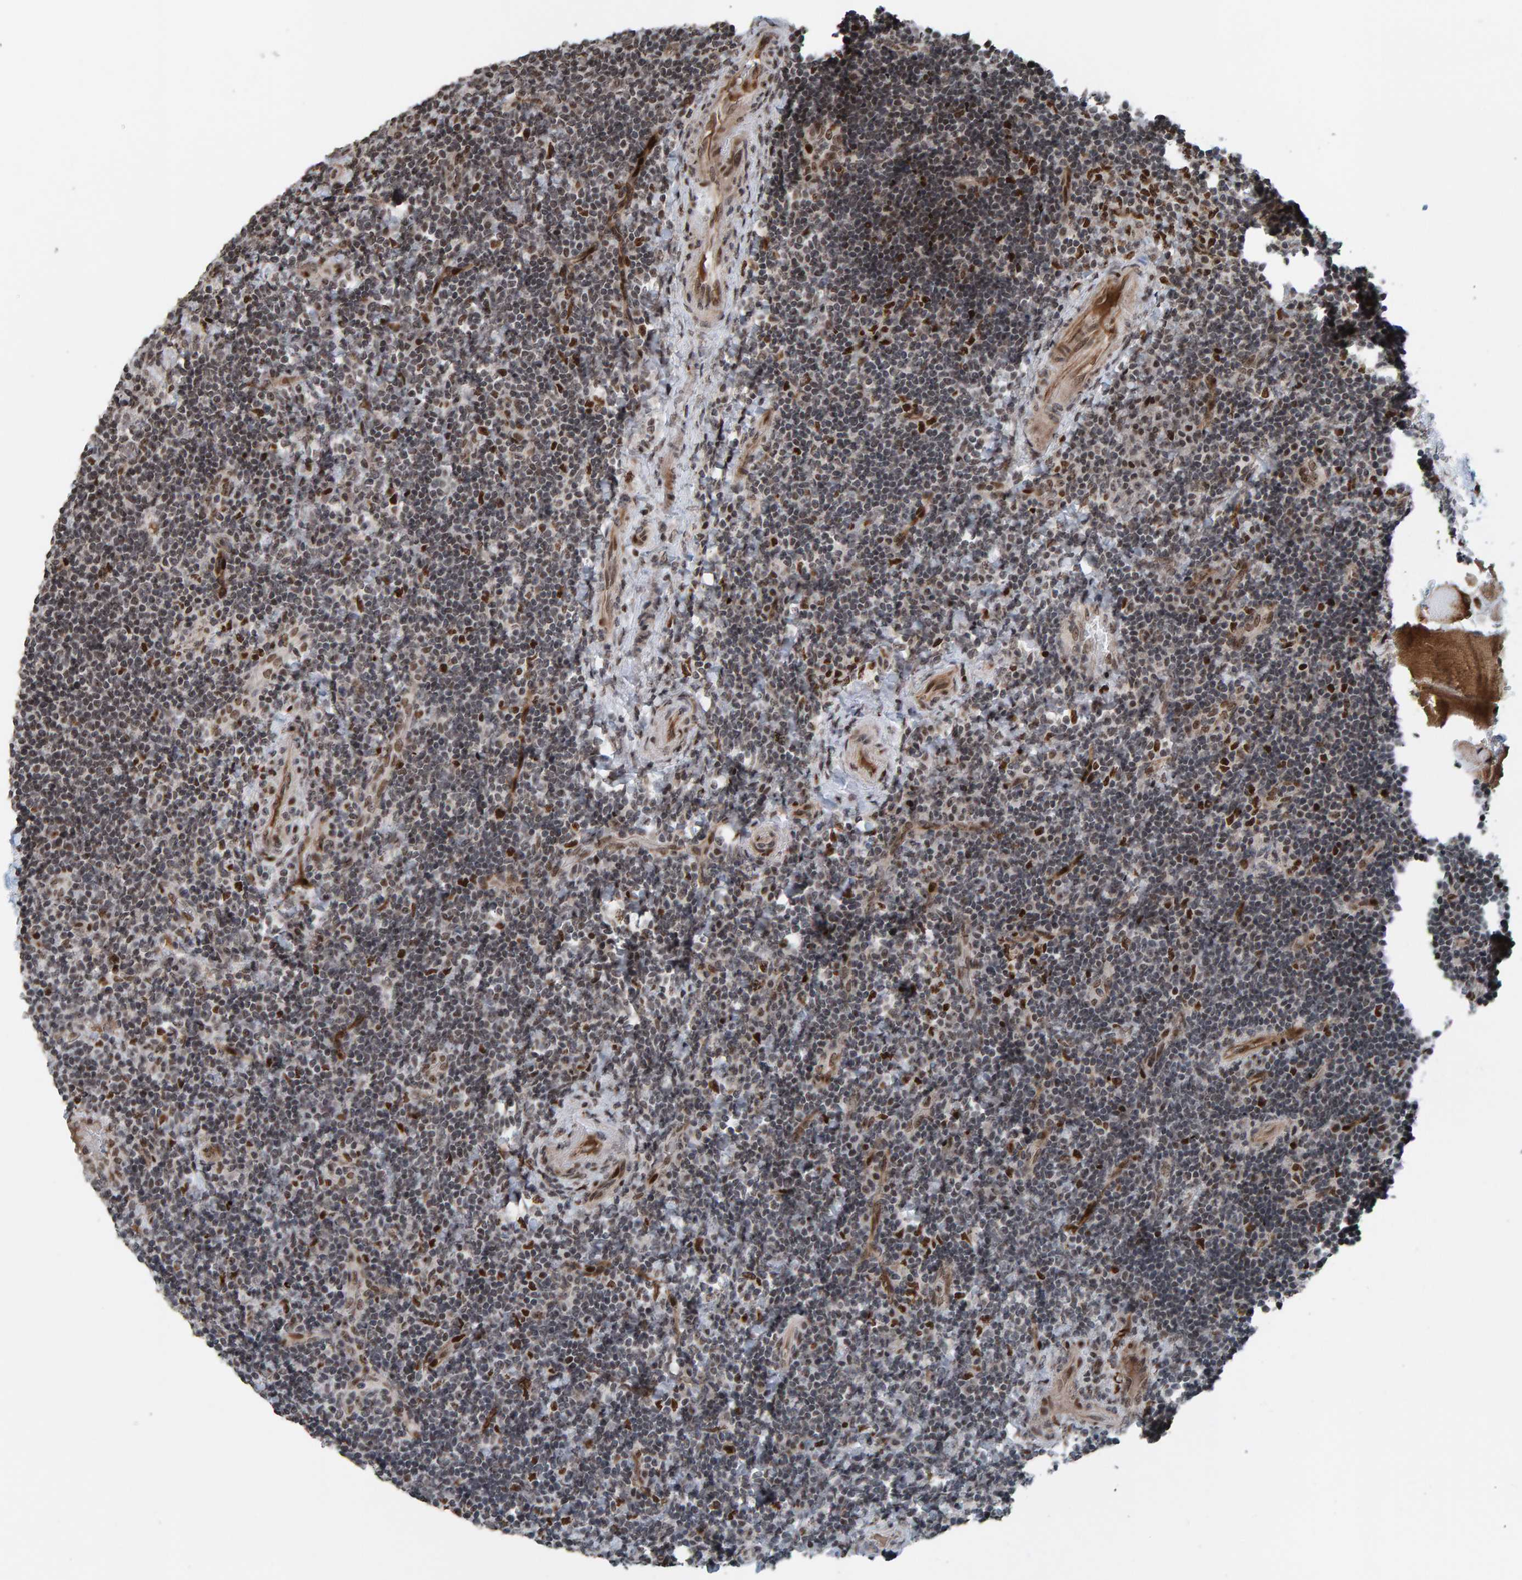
{"staining": {"intensity": "strong", "quantity": "<25%", "location": "nuclear"}, "tissue": "lymphoma", "cell_type": "Tumor cells", "image_type": "cancer", "snomed": [{"axis": "morphology", "description": "Malignant lymphoma, non-Hodgkin's type, High grade"}, {"axis": "topography", "description": "Tonsil"}], "caption": "Lymphoma stained for a protein (brown) reveals strong nuclear positive staining in about <25% of tumor cells.", "gene": "ZNF366", "patient": {"sex": "female", "age": 36}}